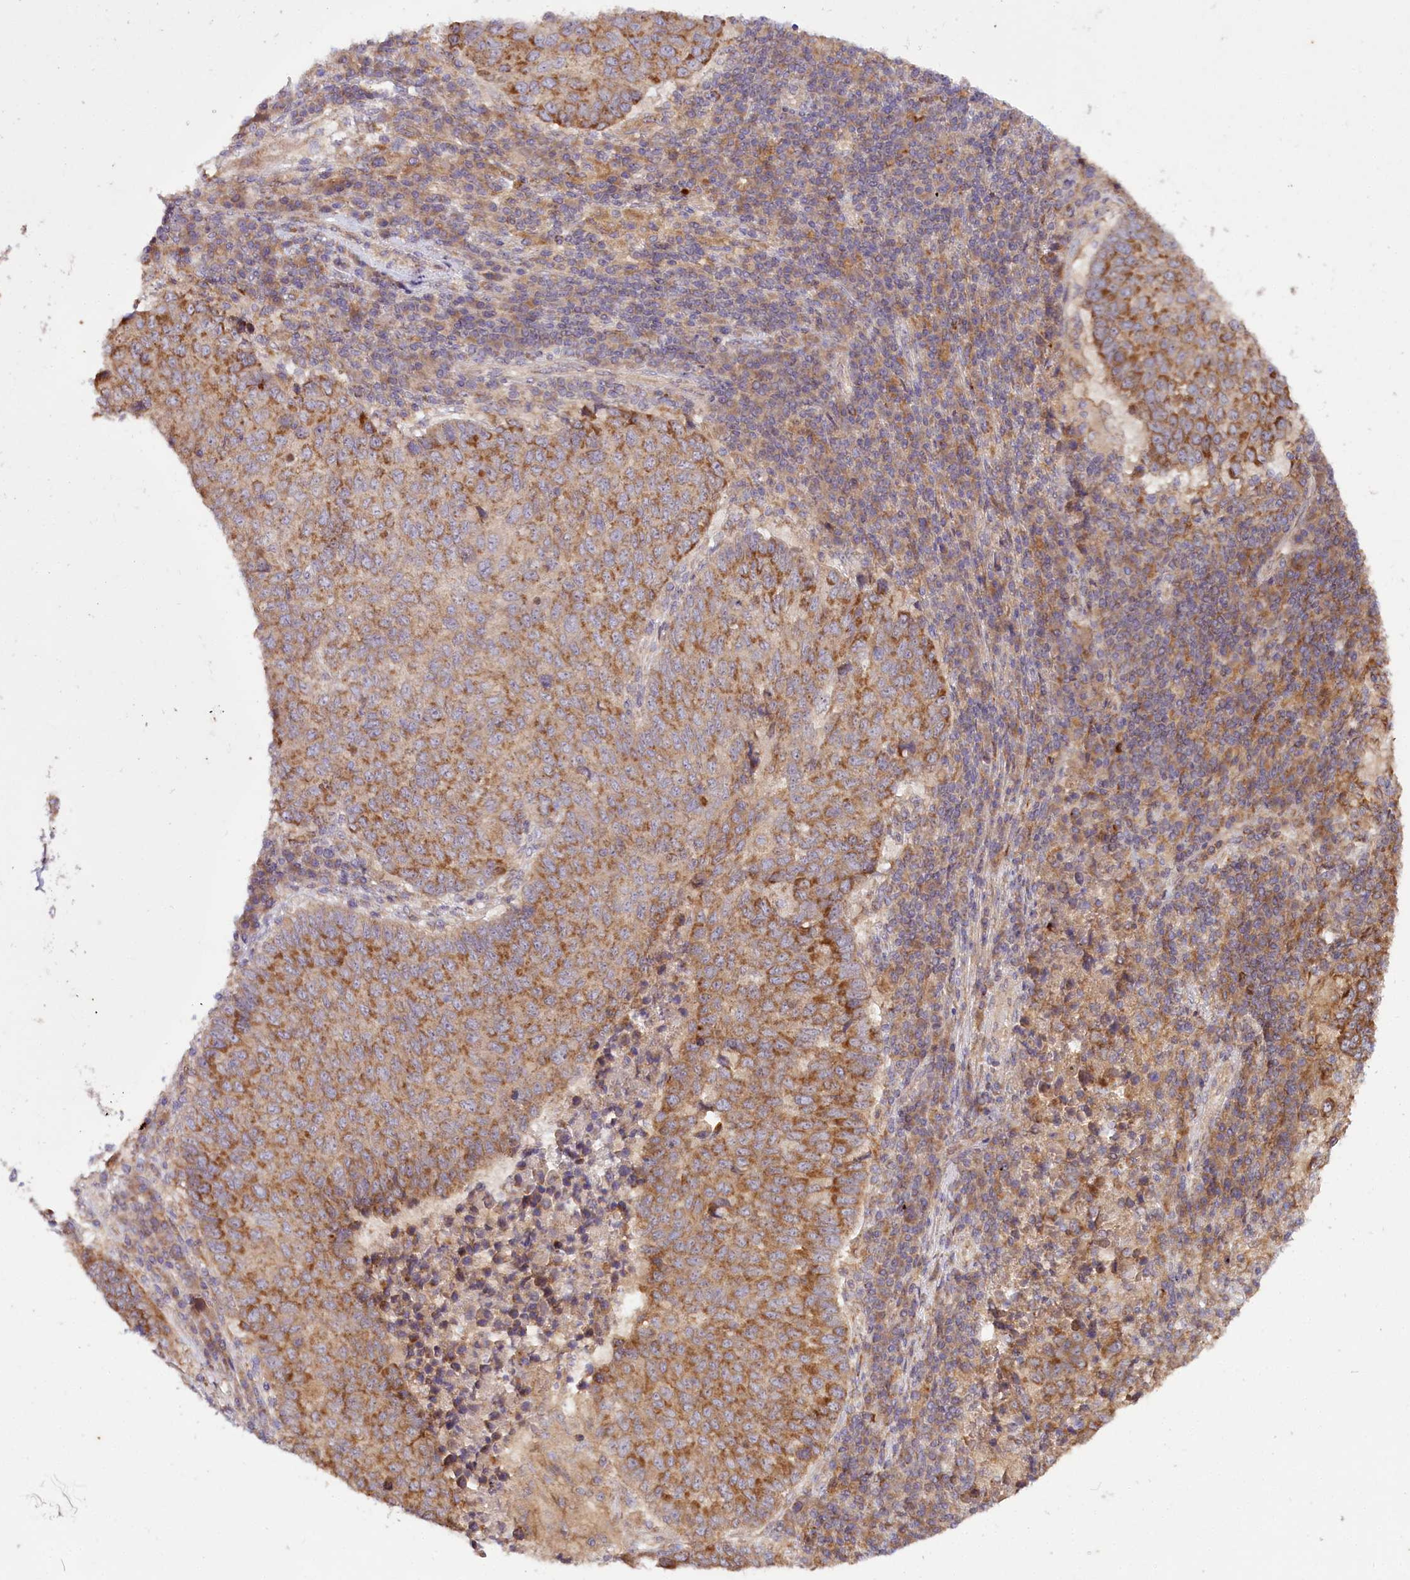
{"staining": {"intensity": "moderate", "quantity": ">75%", "location": "cytoplasmic/membranous"}, "tissue": "lung cancer", "cell_type": "Tumor cells", "image_type": "cancer", "snomed": [{"axis": "morphology", "description": "Squamous cell carcinoma, NOS"}, {"axis": "topography", "description": "Lung"}], "caption": "Lung cancer tissue displays moderate cytoplasmic/membranous expression in approximately >75% of tumor cells, visualized by immunohistochemistry.", "gene": "RAB7A", "patient": {"sex": "male", "age": 73}}